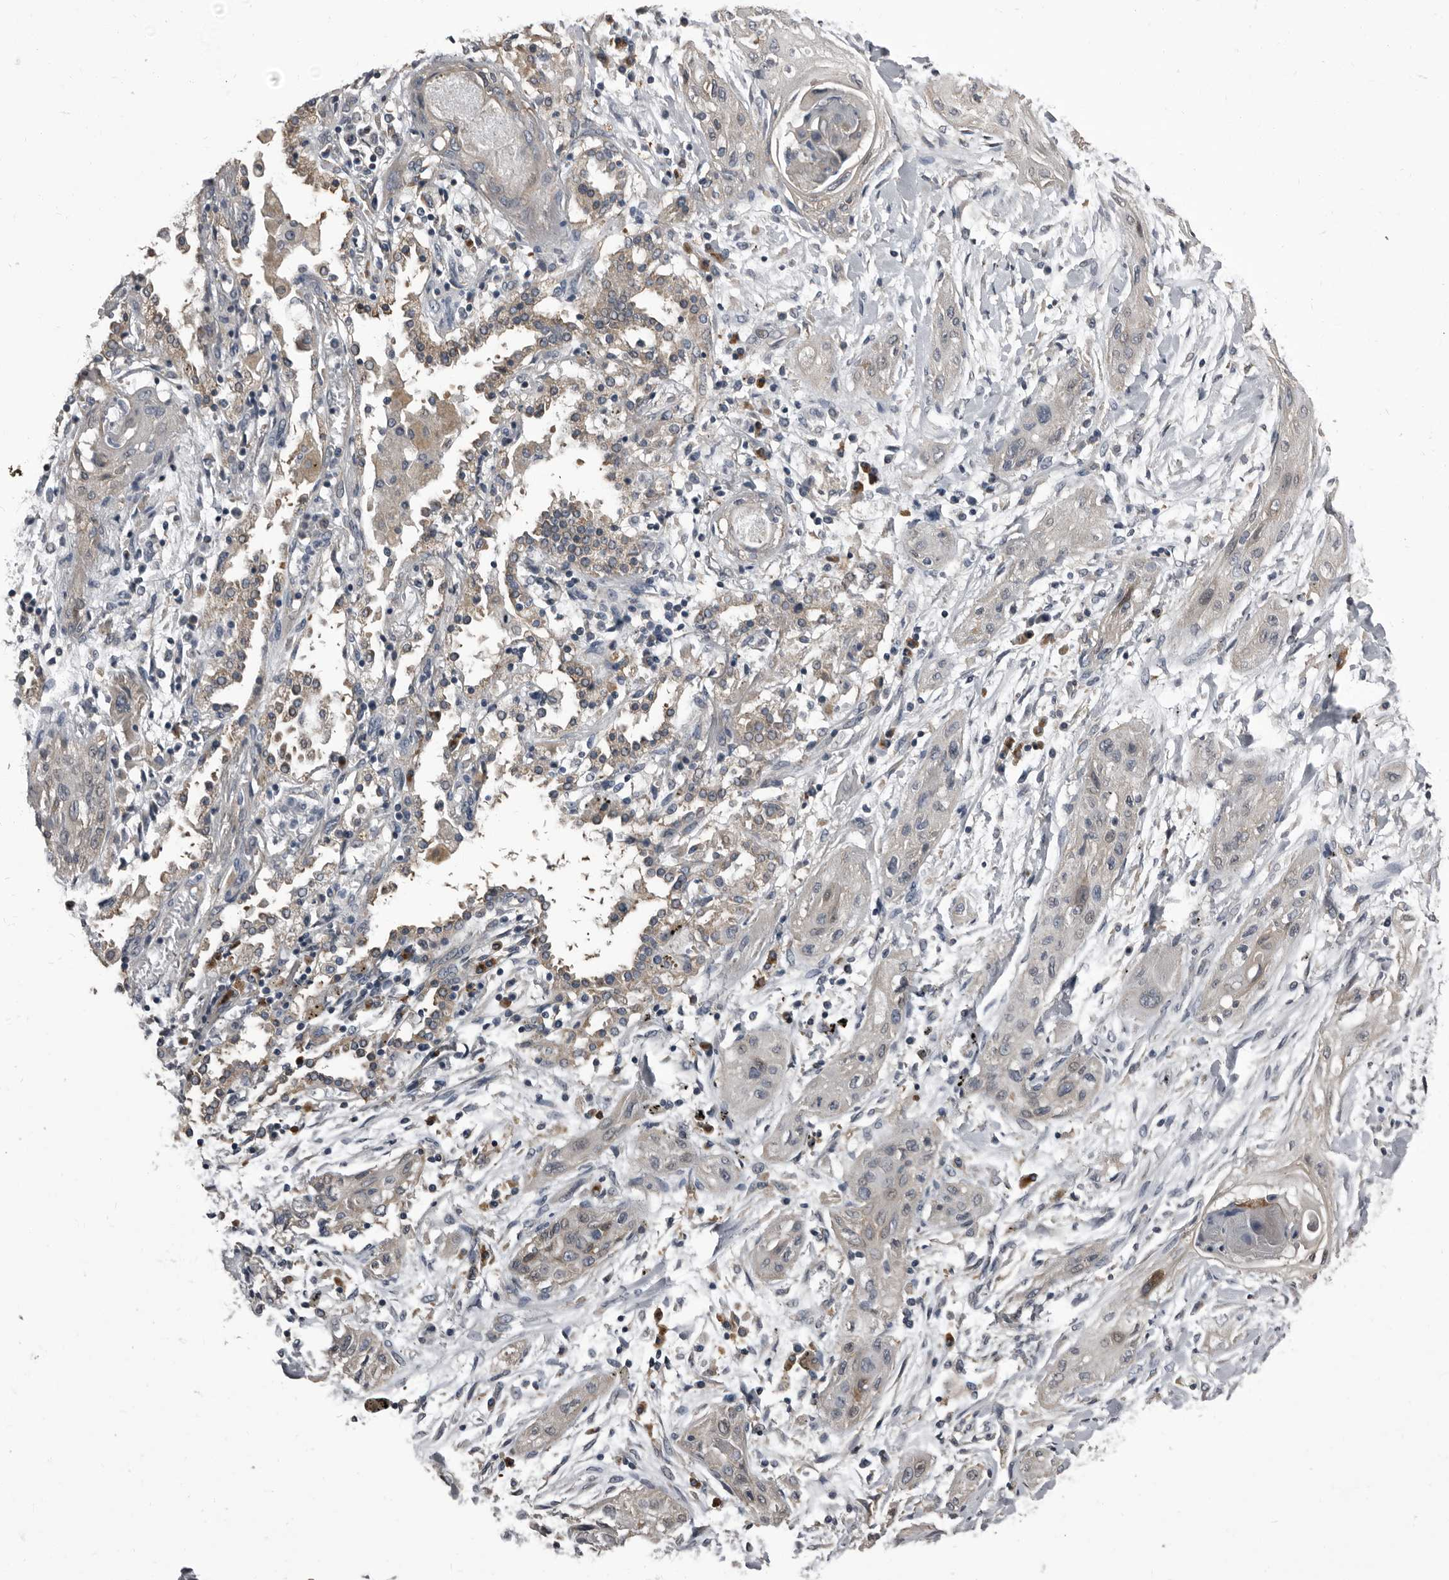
{"staining": {"intensity": "negative", "quantity": "none", "location": "none"}, "tissue": "lung cancer", "cell_type": "Tumor cells", "image_type": "cancer", "snomed": [{"axis": "morphology", "description": "Squamous cell carcinoma, NOS"}, {"axis": "topography", "description": "Lung"}], "caption": "High power microscopy micrograph of an IHC photomicrograph of lung cancer (squamous cell carcinoma), revealing no significant positivity in tumor cells.", "gene": "TPD52L1", "patient": {"sex": "female", "age": 47}}